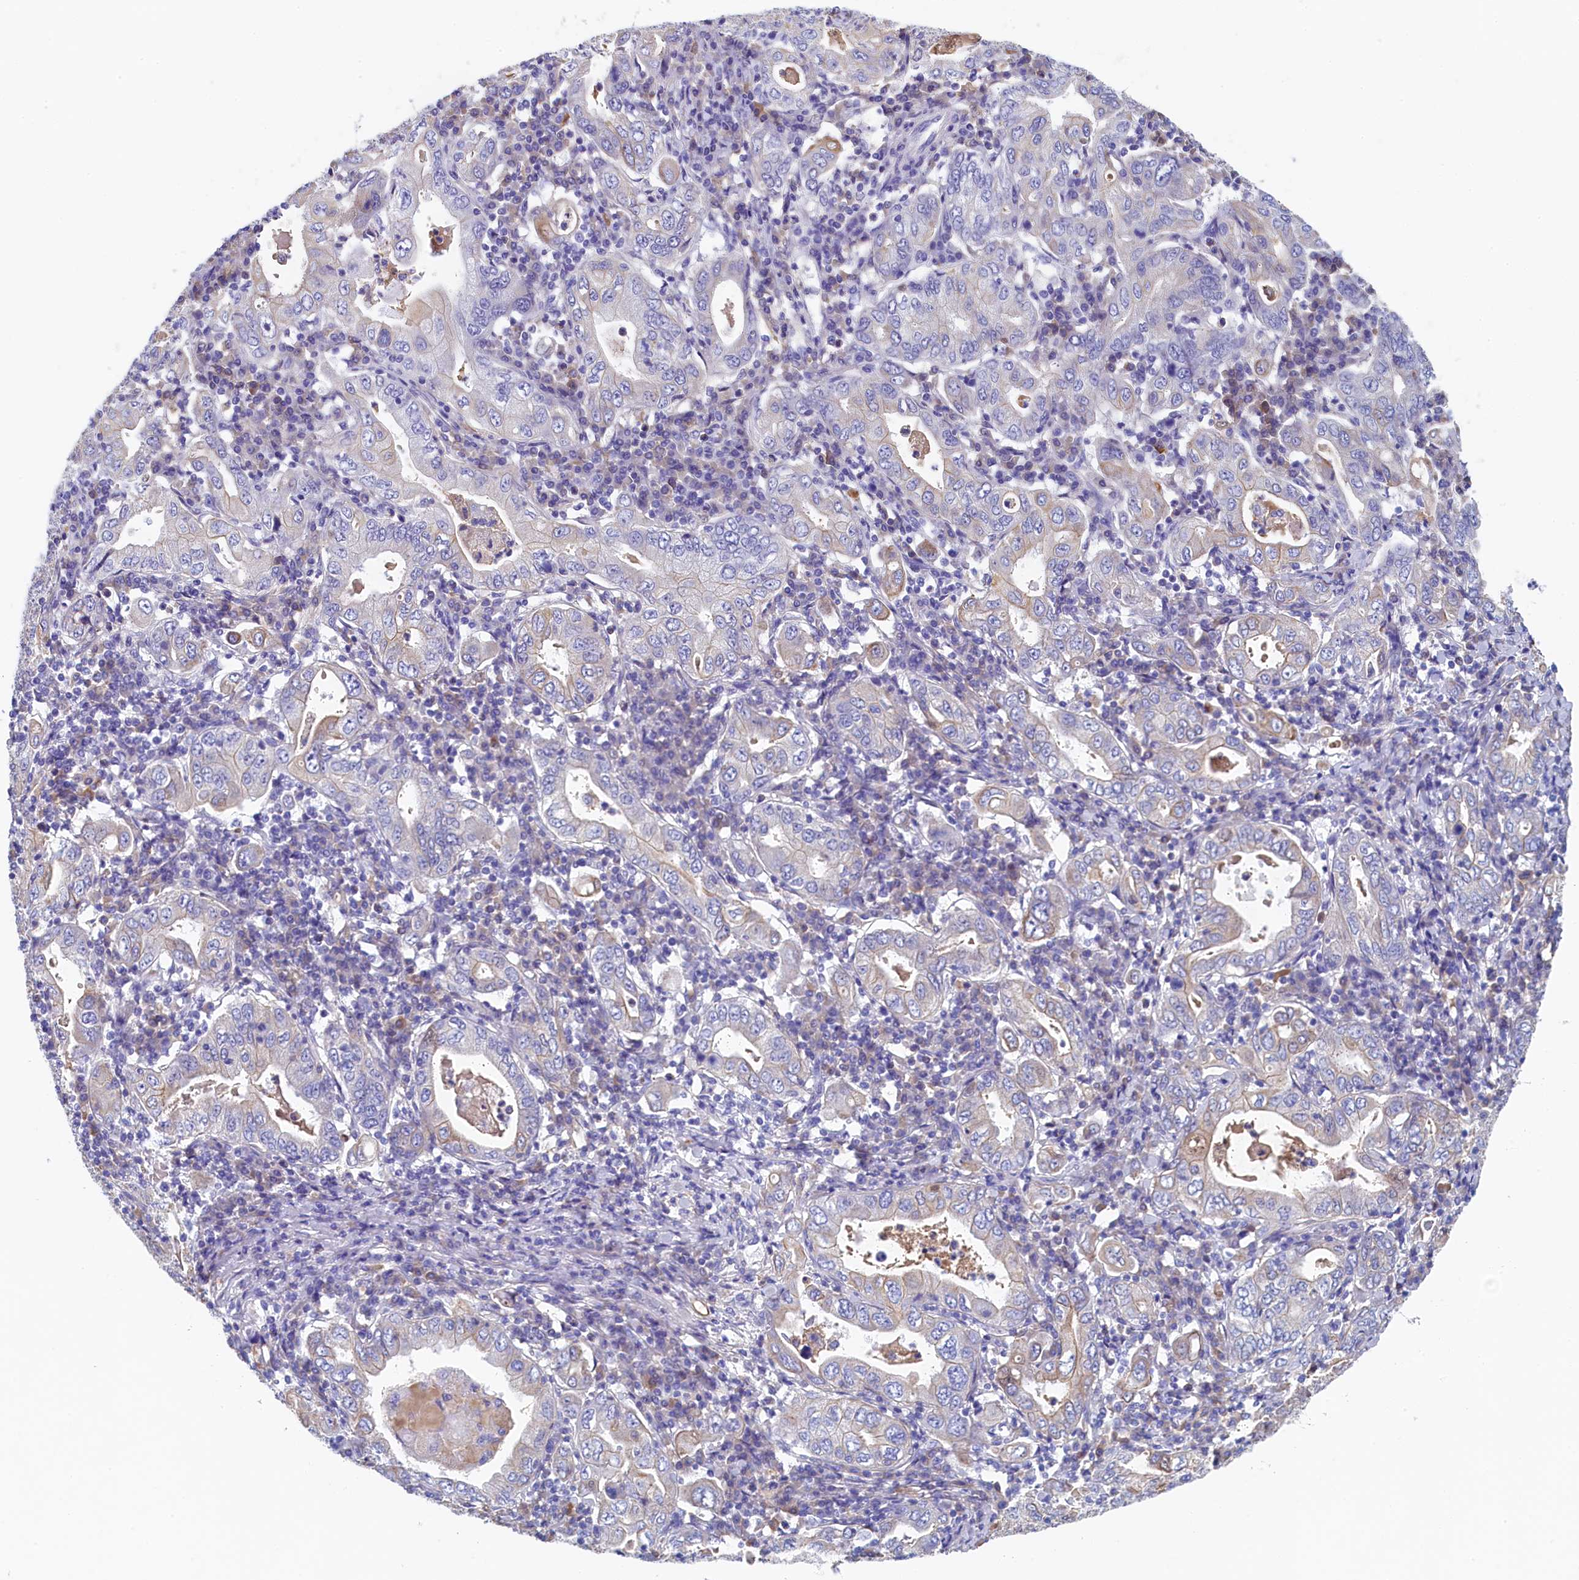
{"staining": {"intensity": "negative", "quantity": "none", "location": "none"}, "tissue": "stomach cancer", "cell_type": "Tumor cells", "image_type": "cancer", "snomed": [{"axis": "morphology", "description": "Normal tissue, NOS"}, {"axis": "morphology", "description": "Adenocarcinoma, NOS"}, {"axis": "topography", "description": "Esophagus"}, {"axis": "topography", "description": "Stomach, upper"}, {"axis": "topography", "description": "Peripheral nerve tissue"}], "caption": "IHC micrograph of stomach cancer stained for a protein (brown), which shows no positivity in tumor cells.", "gene": "GUCA1C", "patient": {"sex": "male", "age": 62}}